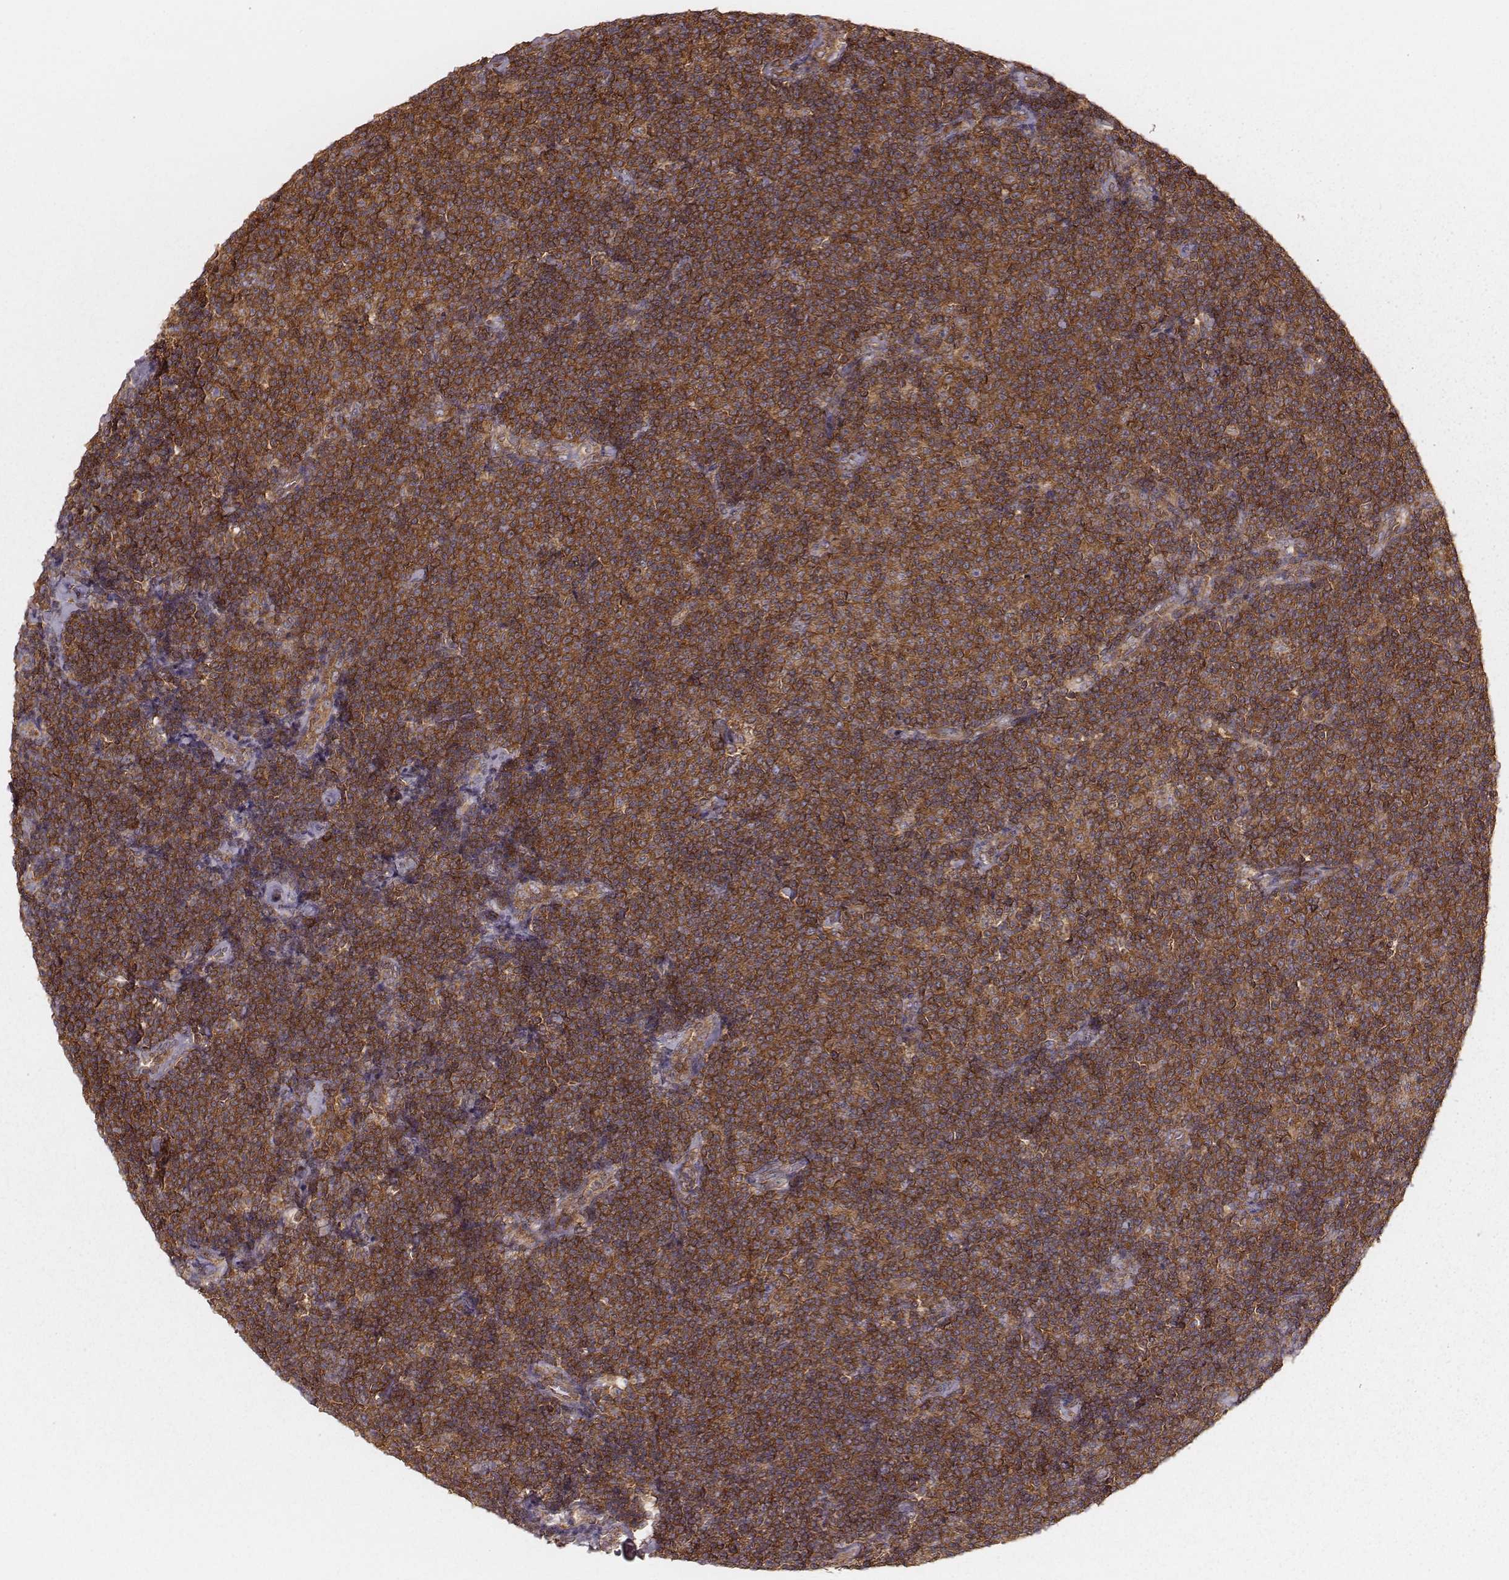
{"staining": {"intensity": "strong", "quantity": ">75%", "location": "cytoplasmic/membranous"}, "tissue": "lymphoma", "cell_type": "Tumor cells", "image_type": "cancer", "snomed": [{"axis": "morphology", "description": "Malignant lymphoma, non-Hodgkin's type, Low grade"}, {"axis": "topography", "description": "Lymph node"}], "caption": "Human lymphoma stained for a protein (brown) shows strong cytoplasmic/membranous positive staining in approximately >75% of tumor cells.", "gene": "CARS1", "patient": {"sex": "male", "age": 81}}